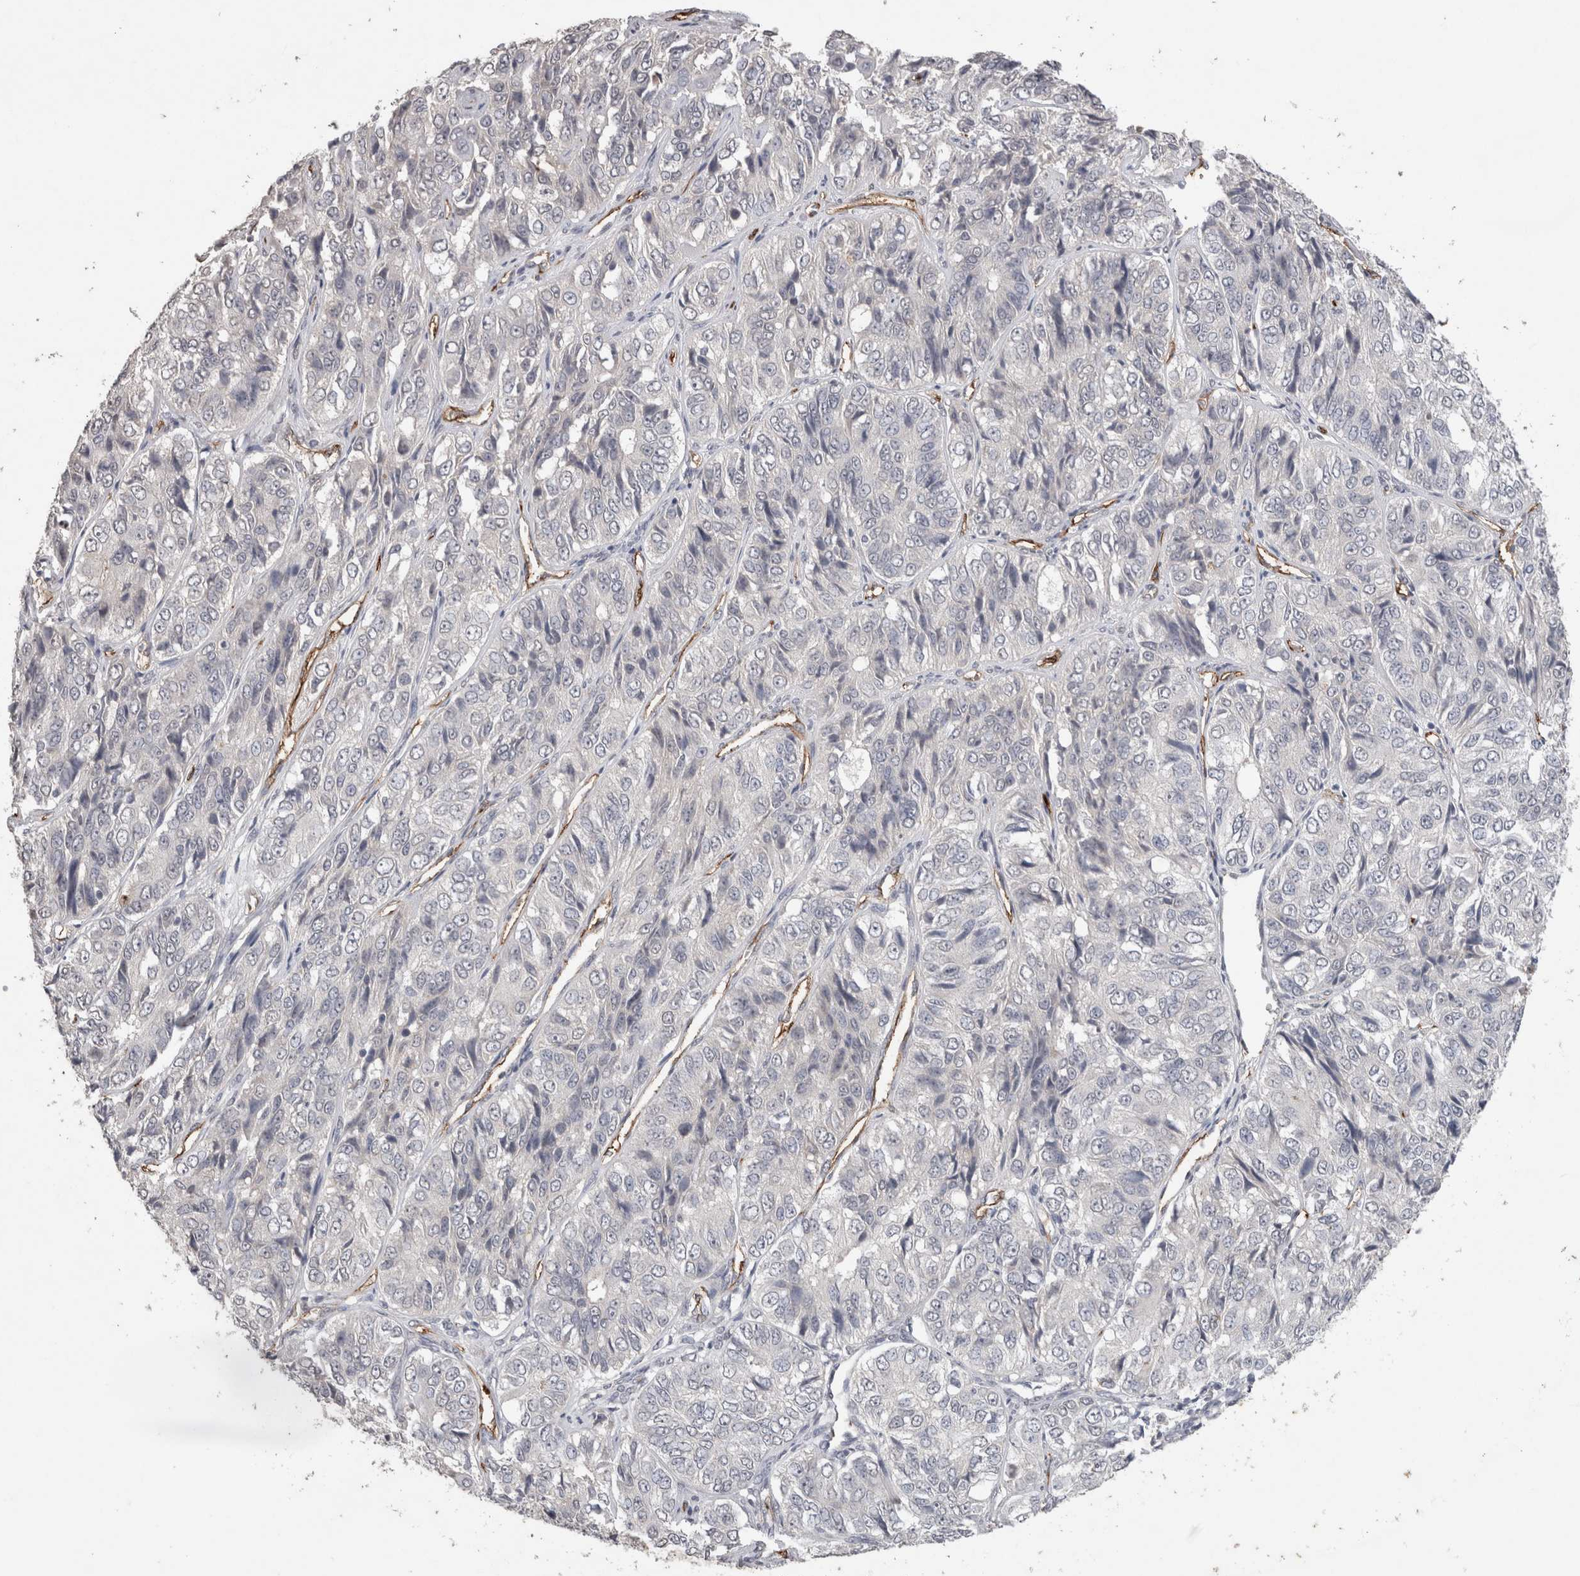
{"staining": {"intensity": "negative", "quantity": "none", "location": "none"}, "tissue": "ovarian cancer", "cell_type": "Tumor cells", "image_type": "cancer", "snomed": [{"axis": "morphology", "description": "Carcinoma, endometroid"}, {"axis": "topography", "description": "Ovary"}], "caption": "This is an immunohistochemistry histopathology image of human ovarian cancer. There is no expression in tumor cells.", "gene": "CDH13", "patient": {"sex": "female", "age": 51}}